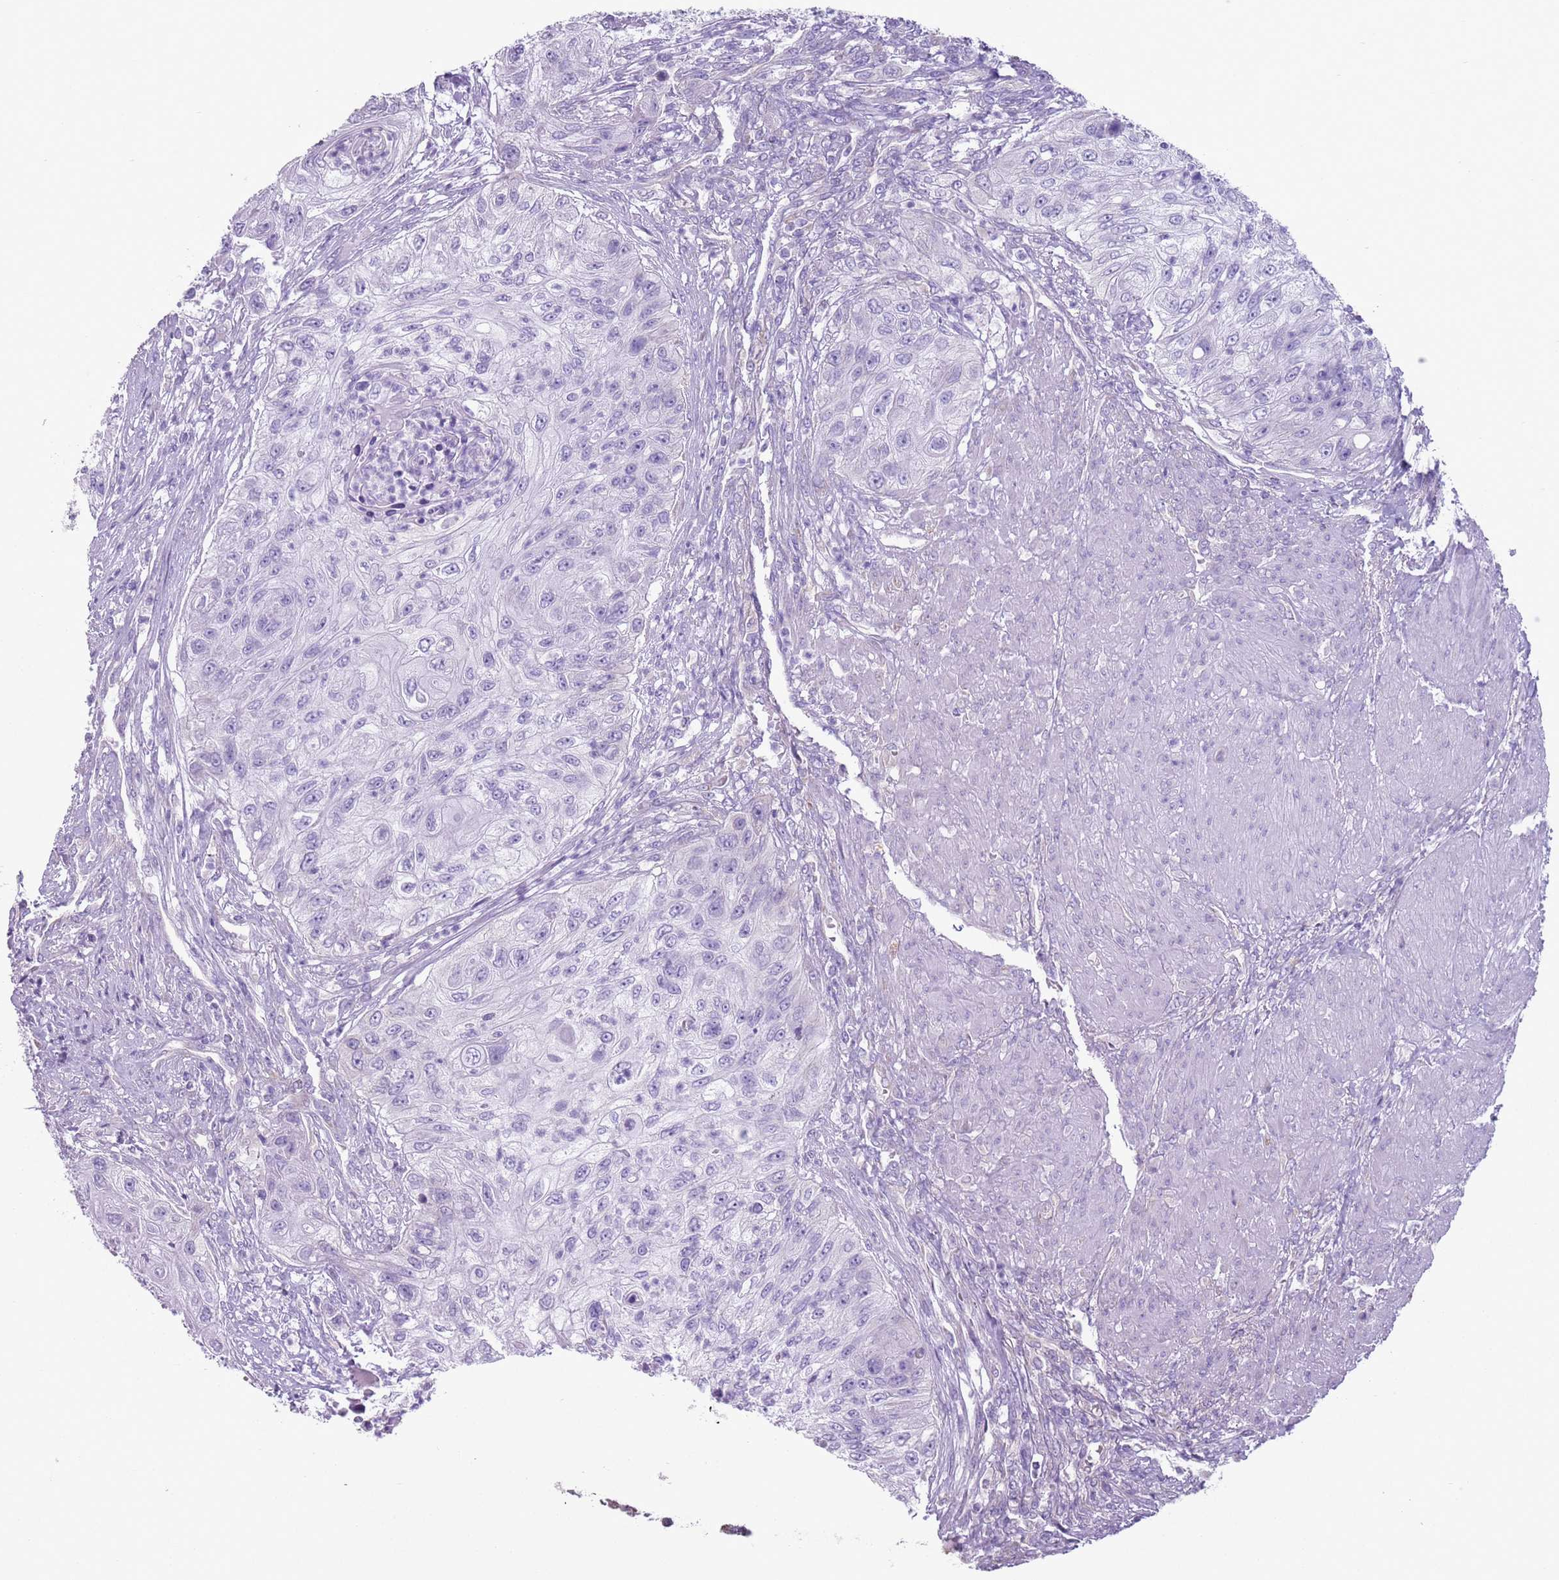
{"staining": {"intensity": "negative", "quantity": "none", "location": "none"}, "tissue": "urothelial cancer", "cell_type": "Tumor cells", "image_type": "cancer", "snomed": [{"axis": "morphology", "description": "Urothelial carcinoma, High grade"}, {"axis": "topography", "description": "Urinary bladder"}], "caption": "High power microscopy image of an IHC image of urothelial carcinoma (high-grade), revealing no significant positivity in tumor cells.", "gene": "HYOU1", "patient": {"sex": "female", "age": 60}}